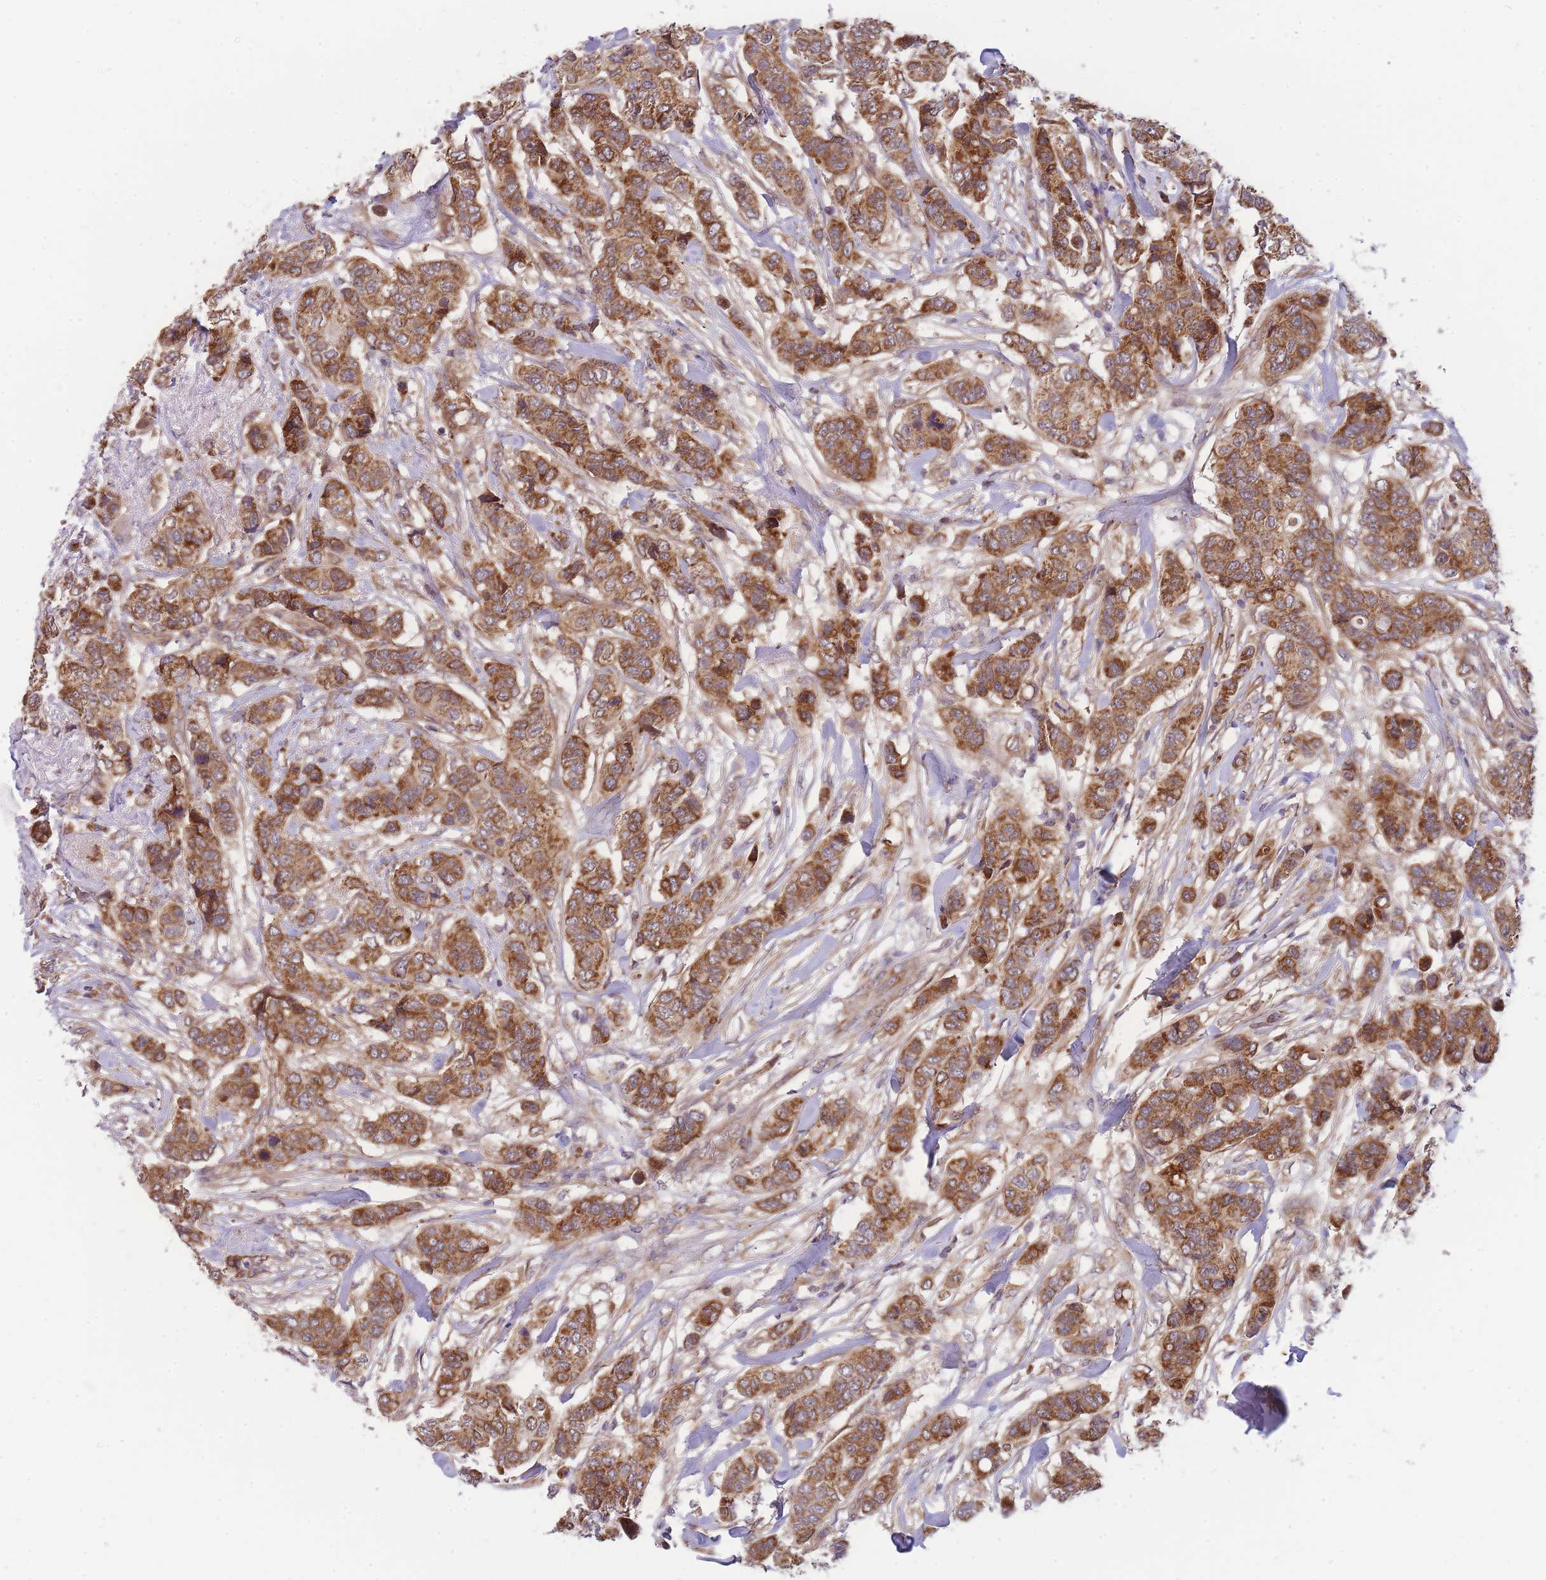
{"staining": {"intensity": "moderate", "quantity": ">75%", "location": "cytoplasmic/membranous"}, "tissue": "breast cancer", "cell_type": "Tumor cells", "image_type": "cancer", "snomed": [{"axis": "morphology", "description": "Lobular carcinoma"}, {"axis": "topography", "description": "Breast"}], "caption": "Immunohistochemical staining of breast cancer demonstrates medium levels of moderate cytoplasmic/membranous expression in approximately >75% of tumor cells.", "gene": "MRPL23", "patient": {"sex": "female", "age": 51}}